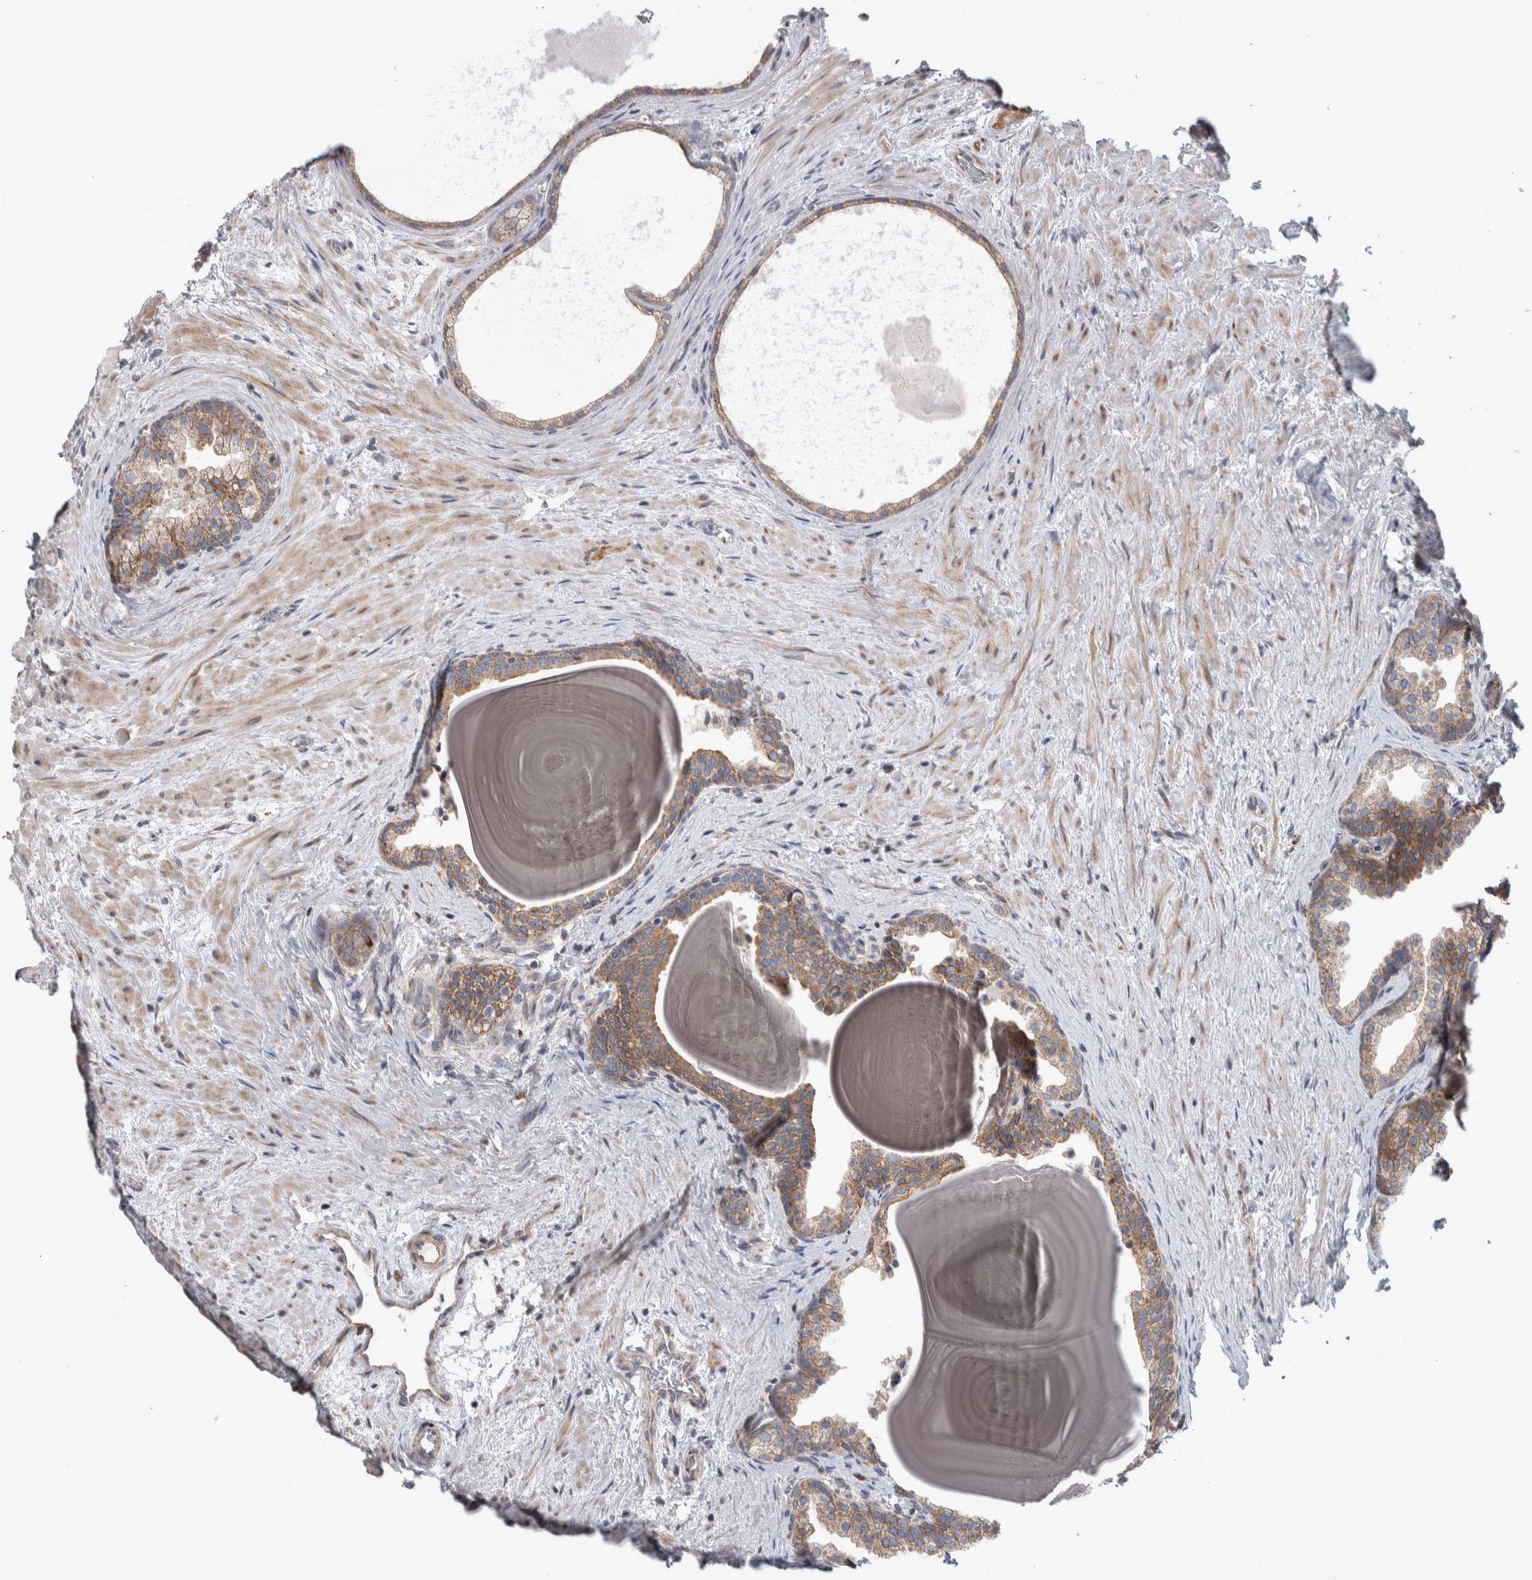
{"staining": {"intensity": "weak", "quantity": ">75%", "location": "cytoplasmic/membranous"}, "tissue": "prostate", "cell_type": "Glandular cells", "image_type": "normal", "snomed": [{"axis": "morphology", "description": "Normal tissue, NOS"}, {"axis": "topography", "description": "Prostate"}], "caption": "Weak cytoplasmic/membranous expression is present in about >75% of glandular cells in normal prostate. Using DAB (3,3'-diaminobenzidine) (brown) and hematoxylin (blue) stains, captured at high magnification using brightfield microscopy.", "gene": "SCO1", "patient": {"sex": "male", "age": 48}}